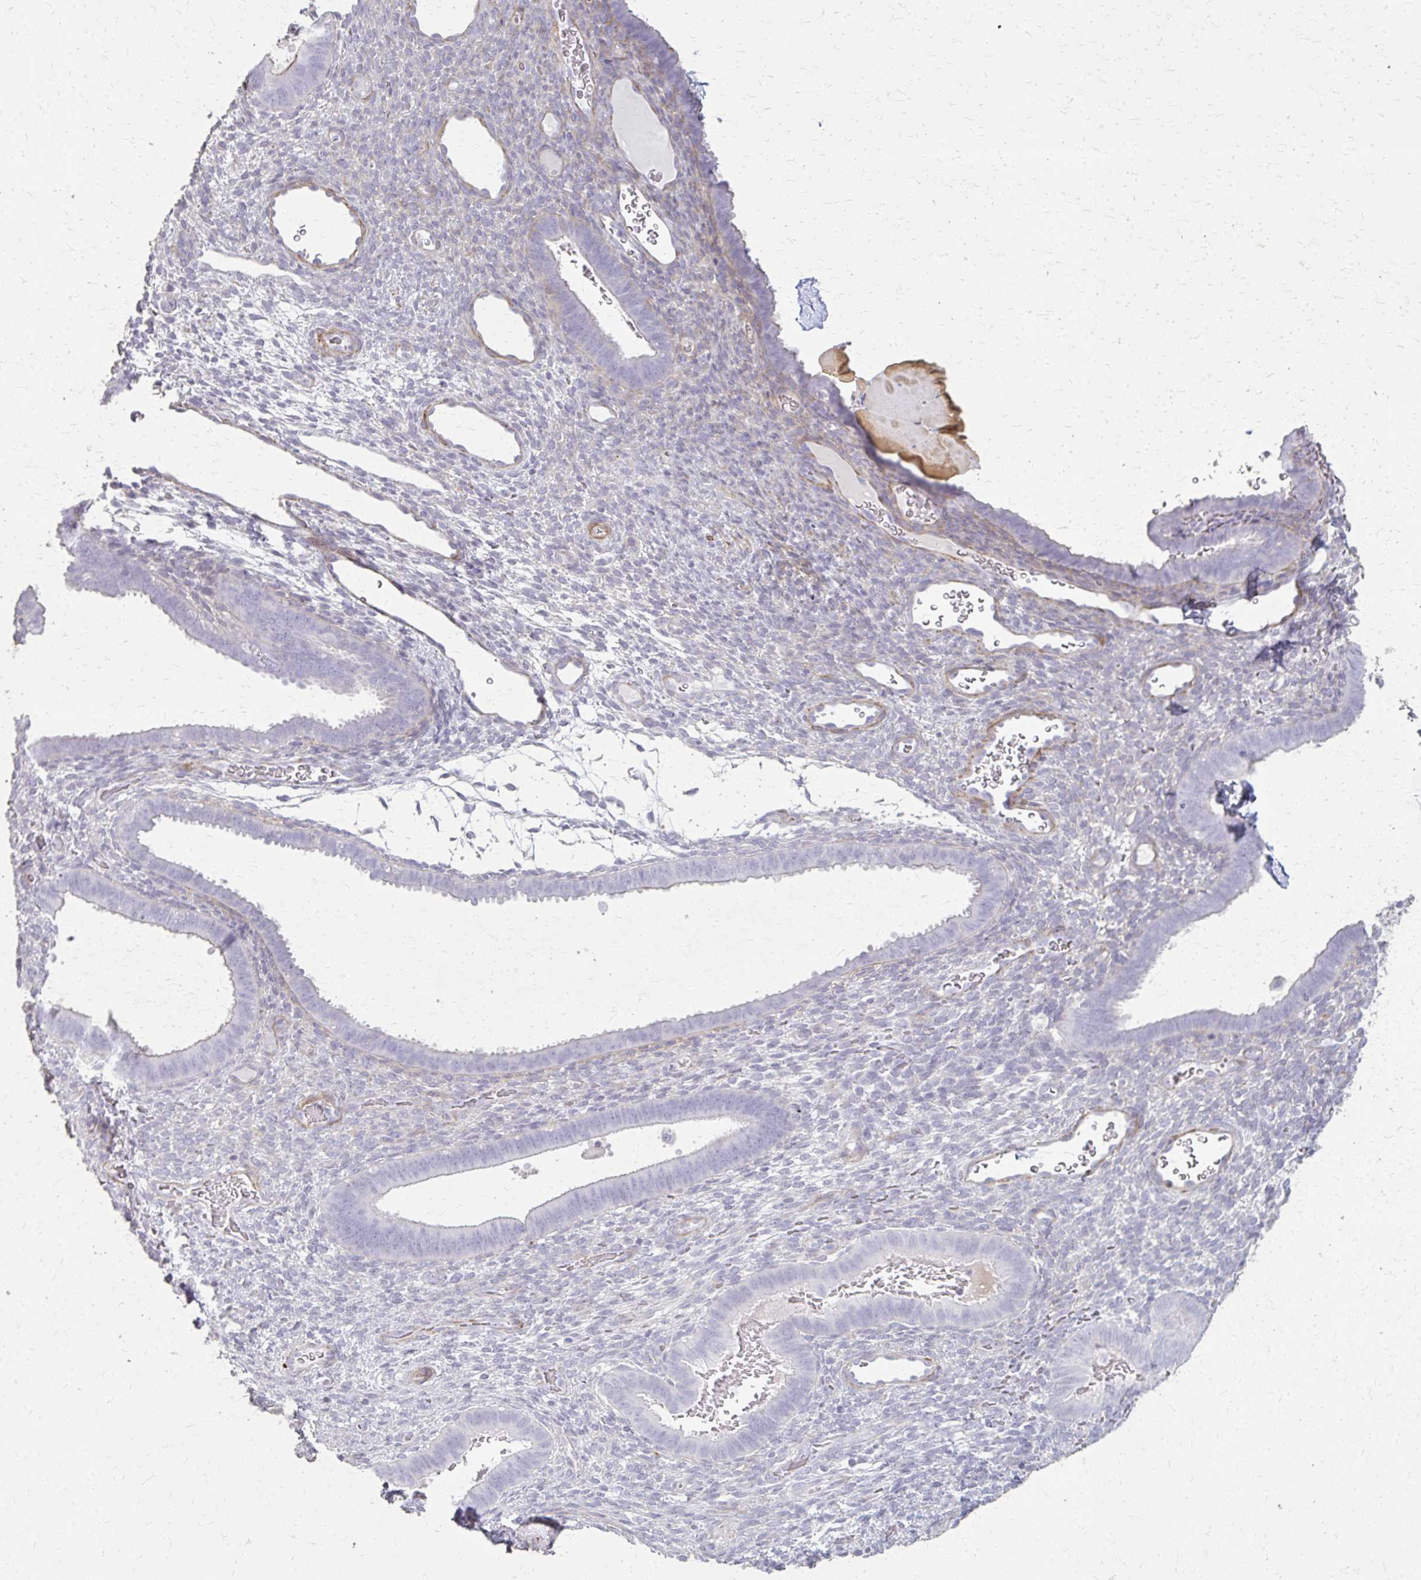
{"staining": {"intensity": "negative", "quantity": "none", "location": "none"}, "tissue": "endometrium", "cell_type": "Cells in endometrial stroma", "image_type": "normal", "snomed": [{"axis": "morphology", "description": "Normal tissue, NOS"}, {"axis": "topography", "description": "Endometrium"}], "caption": "IHC histopathology image of normal endometrium: human endometrium stained with DAB demonstrates no significant protein expression in cells in endometrial stroma. The staining was performed using DAB to visualize the protein expression in brown, while the nuclei were stained in blue with hematoxylin (Magnification: 20x).", "gene": "TENM4", "patient": {"sex": "female", "age": 34}}